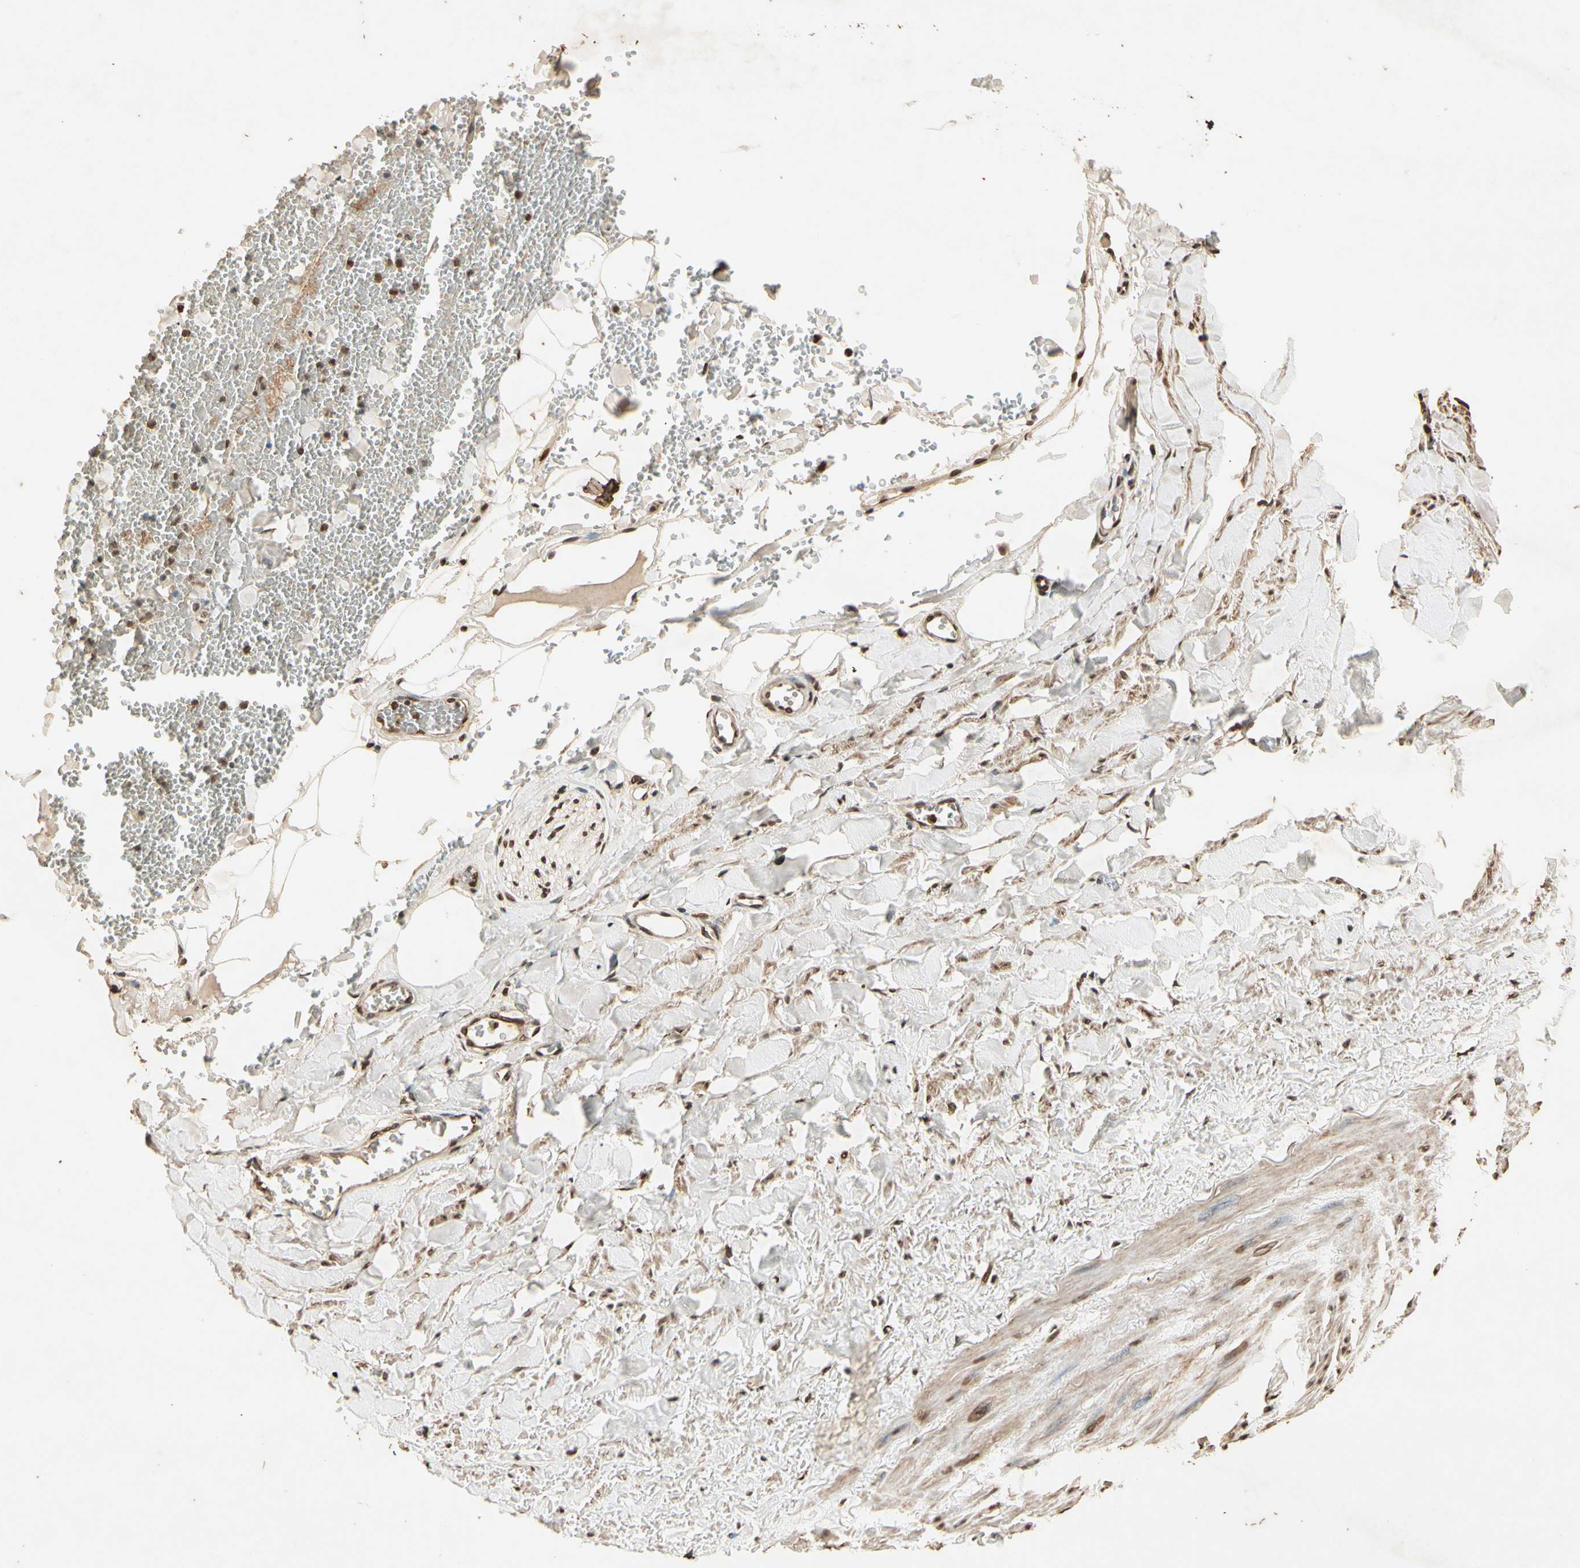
{"staining": {"intensity": "moderate", "quantity": ">75%", "location": "nuclear"}, "tissue": "adipose tissue", "cell_type": "Adipocytes", "image_type": "normal", "snomed": [{"axis": "morphology", "description": "Normal tissue, NOS"}, {"axis": "topography", "description": "Adipose tissue"}, {"axis": "topography", "description": "Peripheral nerve tissue"}], "caption": "Moderate nuclear positivity is seen in about >75% of adipocytes in normal adipose tissue.", "gene": "TOP1", "patient": {"sex": "male", "age": 52}}